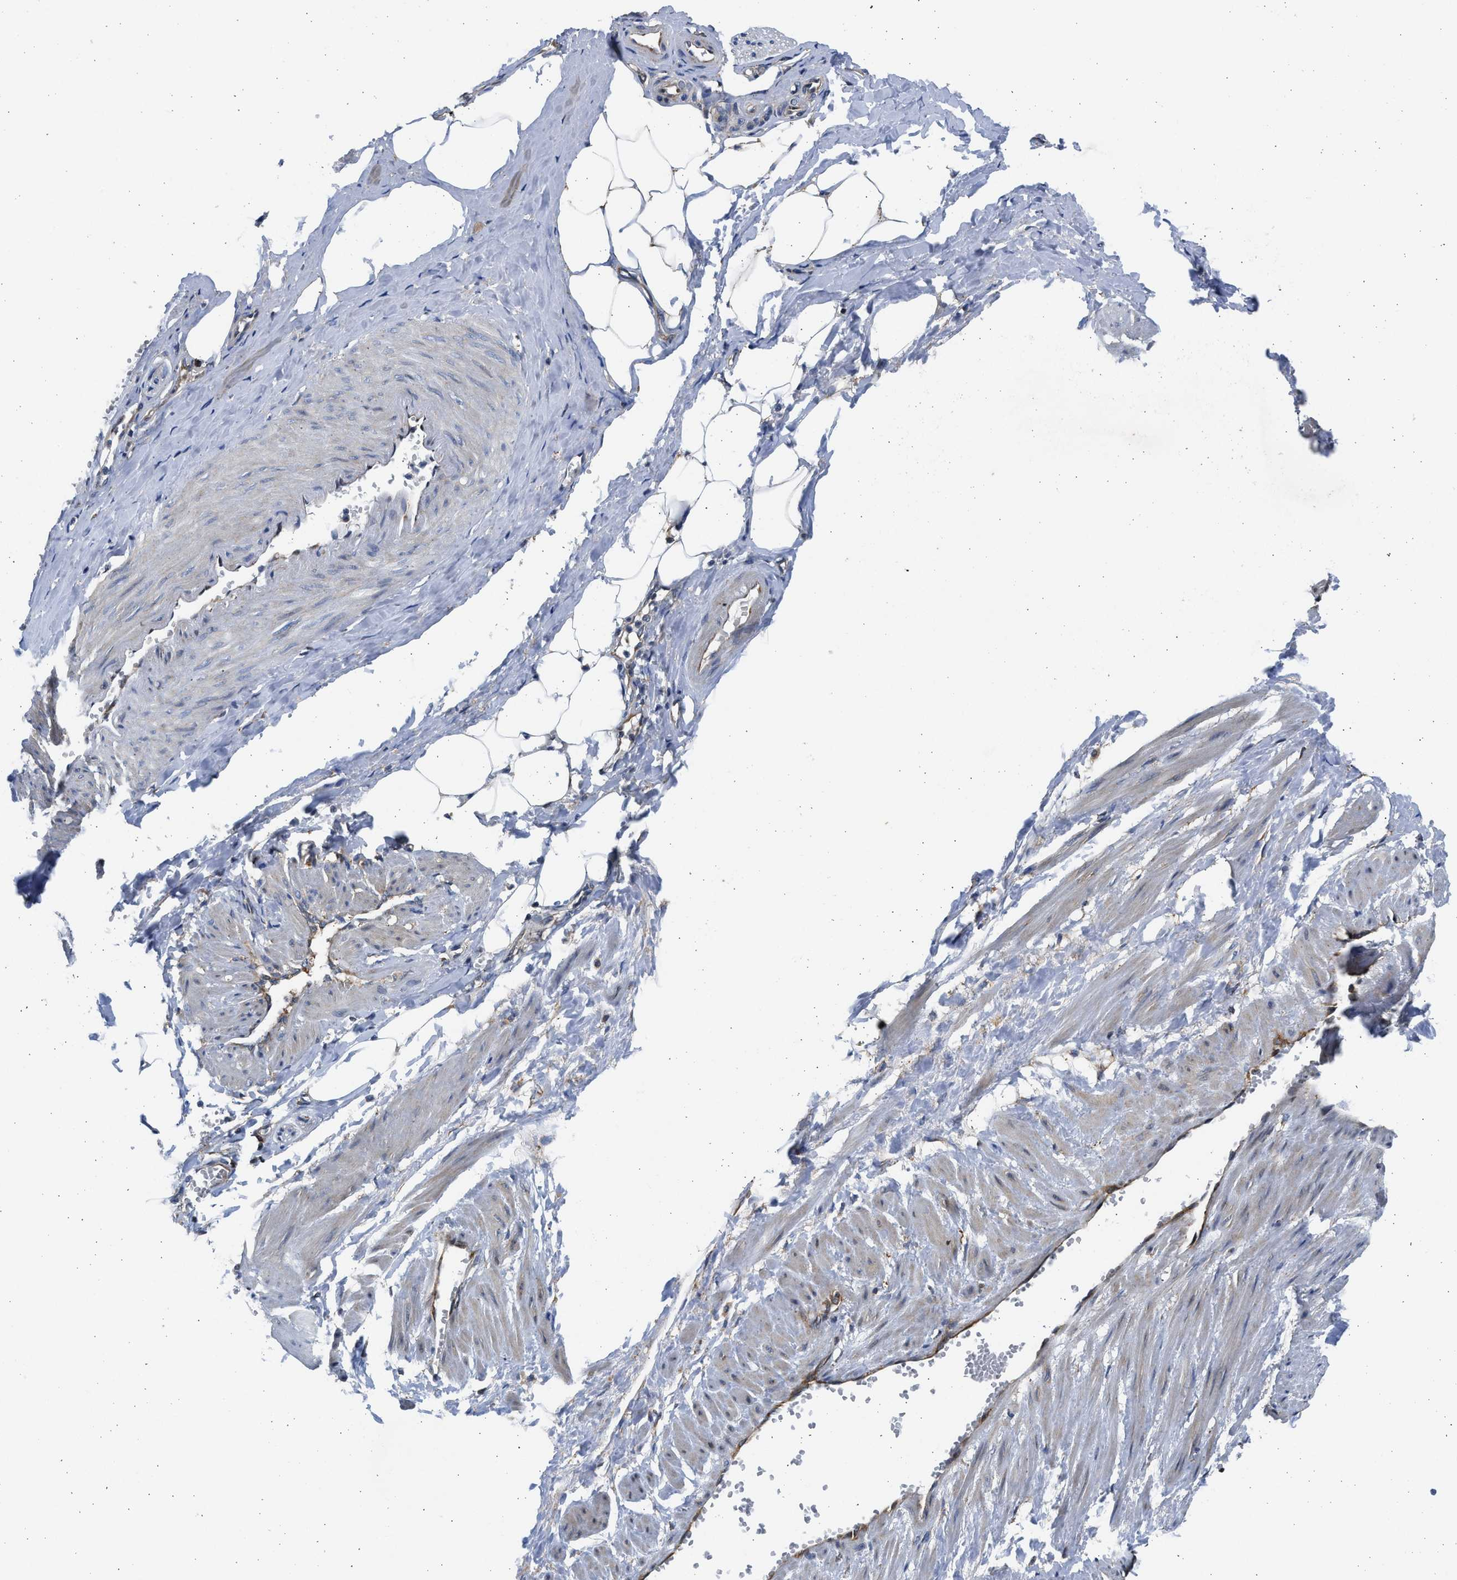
{"staining": {"intensity": "weak", "quantity": "25%-75%", "location": "cytoplasmic/membranous"}, "tissue": "adipose tissue", "cell_type": "Adipocytes", "image_type": "normal", "snomed": [{"axis": "morphology", "description": "Normal tissue, NOS"}, {"axis": "topography", "description": "Soft tissue"}, {"axis": "topography", "description": "Vascular tissue"}], "caption": "A low amount of weak cytoplasmic/membranous staining is seen in about 25%-75% of adipocytes in normal adipose tissue.", "gene": "PLD2", "patient": {"sex": "female", "age": 35}}